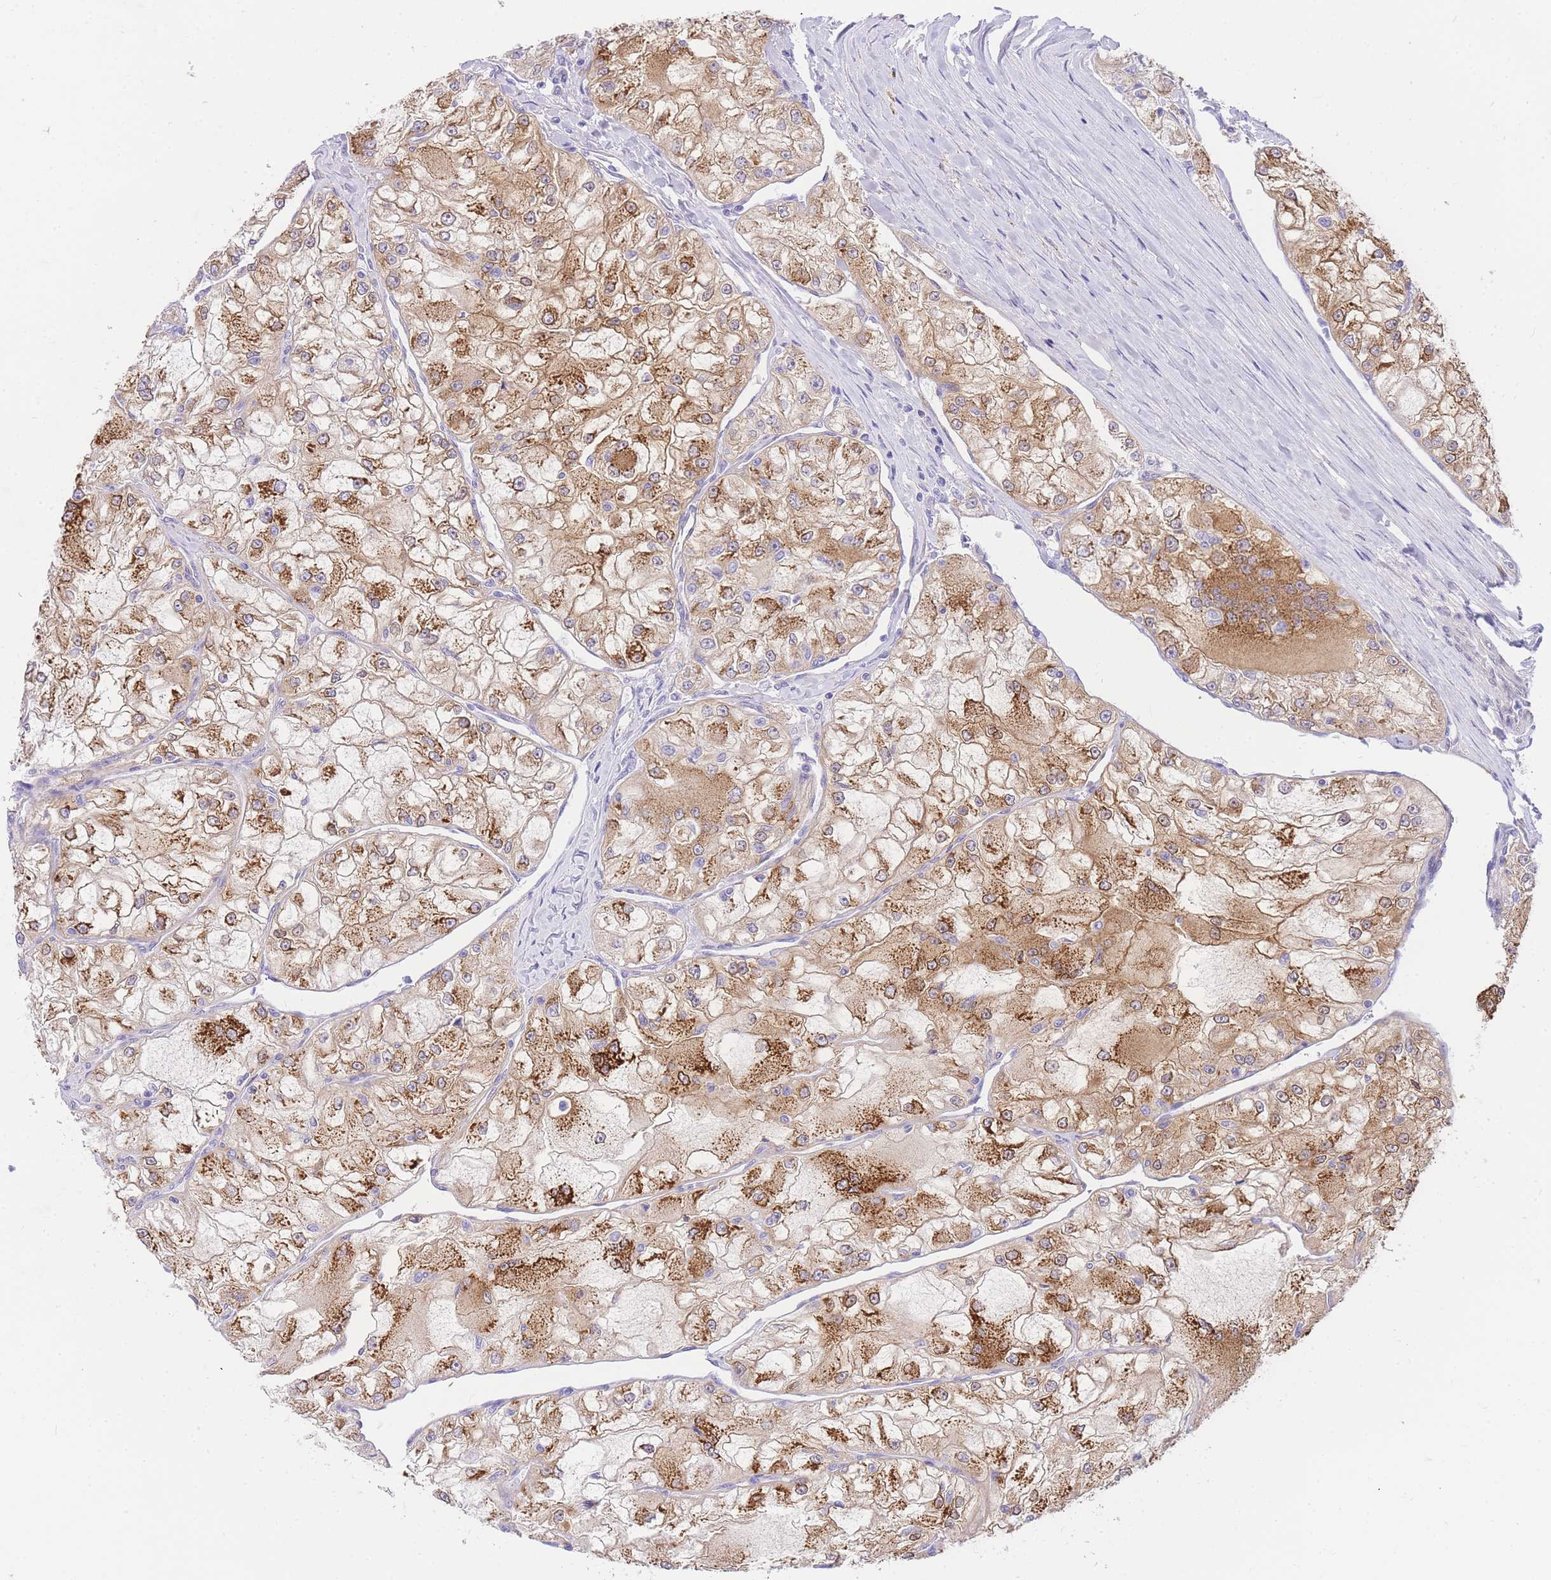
{"staining": {"intensity": "moderate", "quantity": ">75%", "location": "cytoplasmic/membranous"}, "tissue": "renal cancer", "cell_type": "Tumor cells", "image_type": "cancer", "snomed": [{"axis": "morphology", "description": "Adenocarcinoma, NOS"}, {"axis": "topography", "description": "Kidney"}], "caption": "Moderate cytoplasmic/membranous expression for a protein is seen in about >75% of tumor cells of renal adenocarcinoma using IHC.", "gene": "S100PBP", "patient": {"sex": "female", "age": 72}}